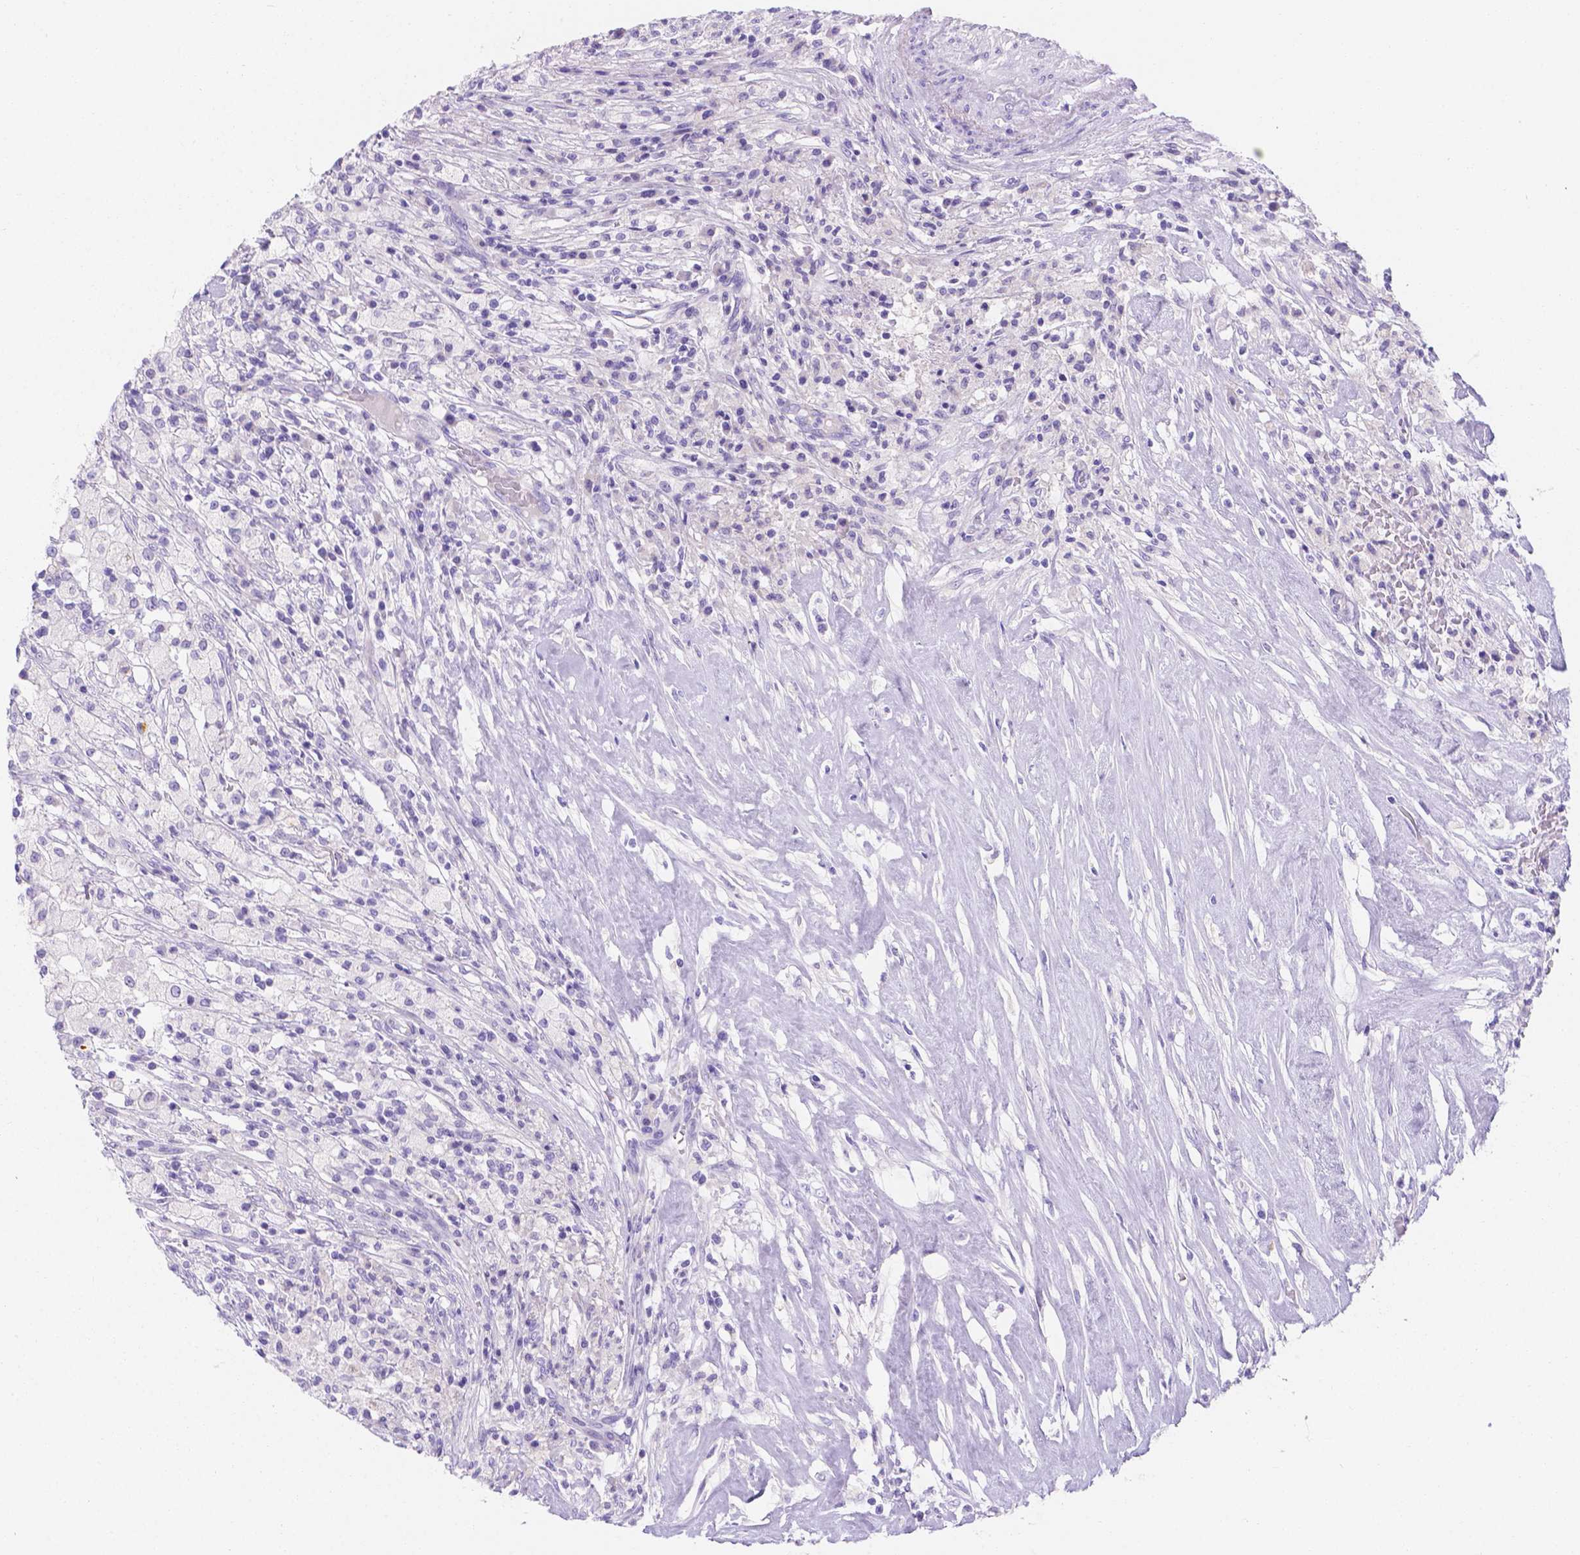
{"staining": {"intensity": "negative", "quantity": "none", "location": "none"}, "tissue": "testis cancer", "cell_type": "Tumor cells", "image_type": "cancer", "snomed": [{"axis": "morphology", "description": "Necrosis, NOS"}, {"axis": "morphology", "description": "Carcinoma, Embryonal, NOS"}, {"axis": "topography", "description": "Testis"}], "caption": "High magnification brightfield microscopy of testis embryonal carcinoma stained with DAB (brown) and counterstained with hematoxylin (blue): tumor cells show no significant staining.", "gene": "MLN", "patient": {"sex": "male", "age": 19}}